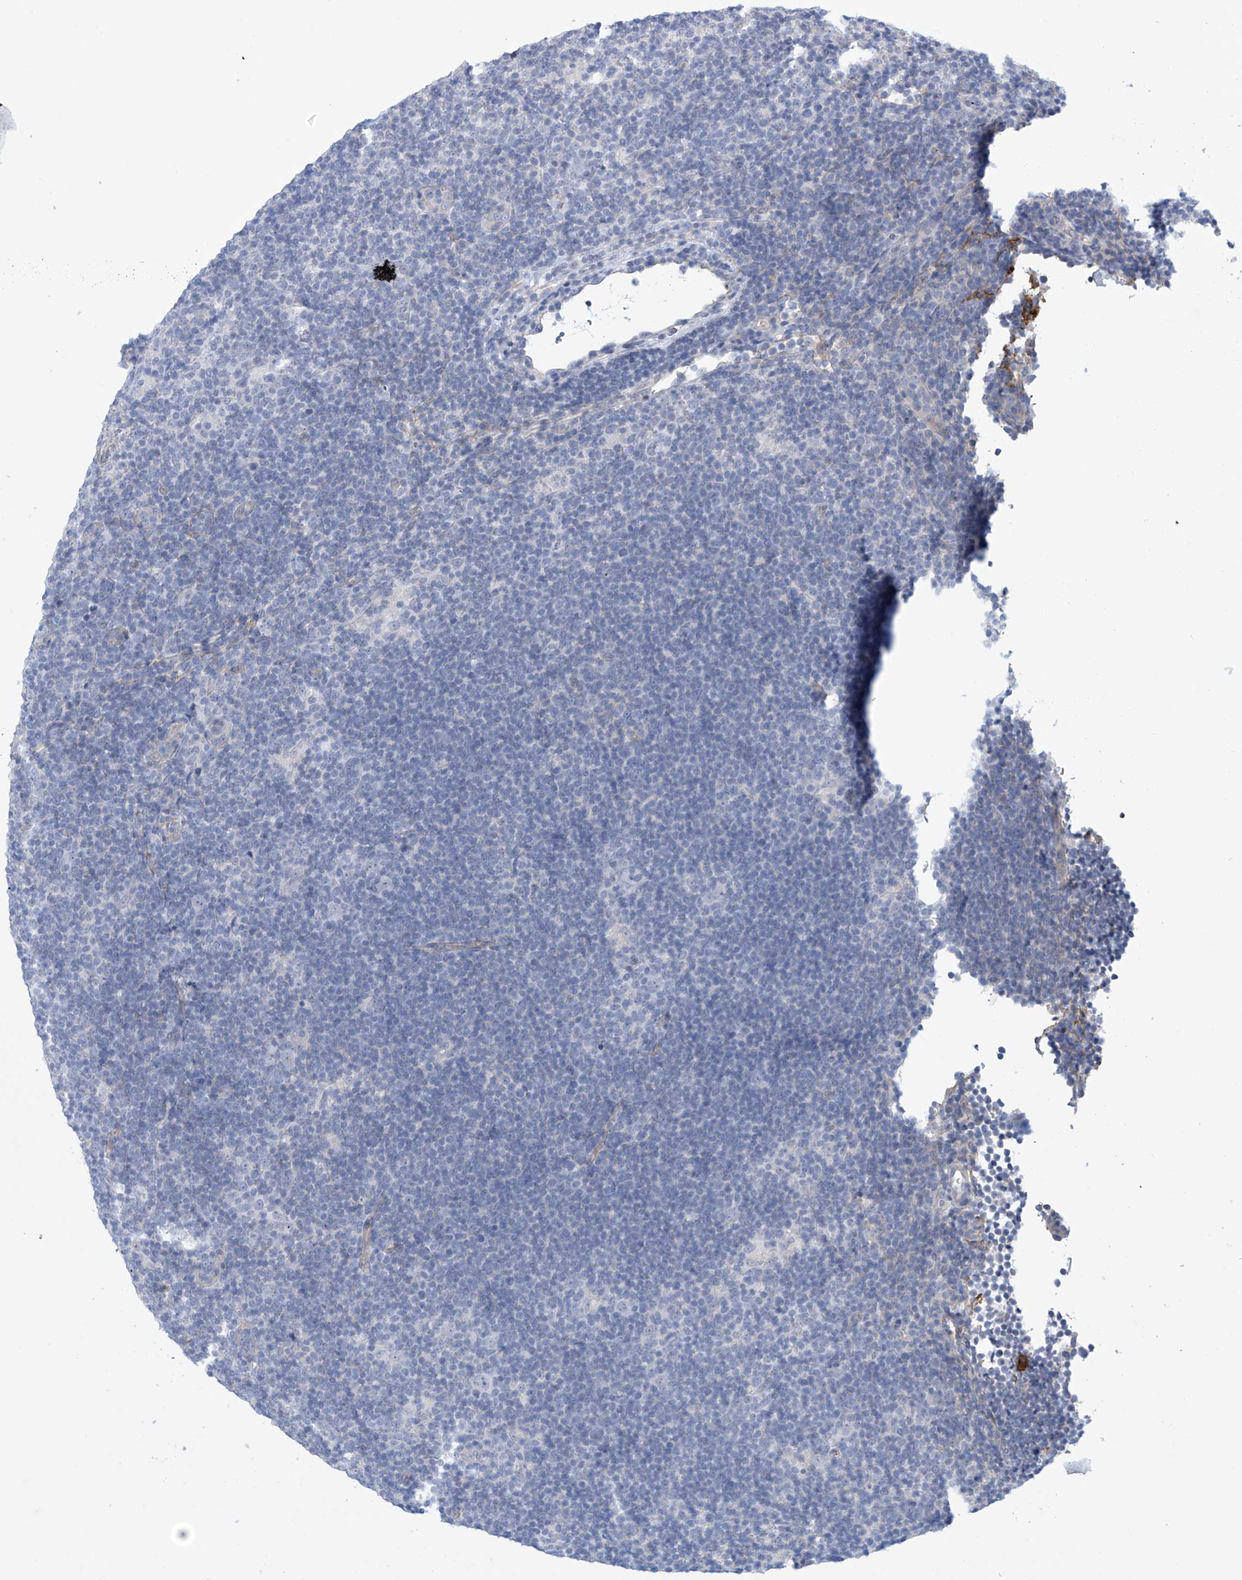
{"staining": {"intensity": "negative", "quantity": "none", "location": "none"}, "tissue": "lymphoma", "cell_type": "Tumor cells", "image_type": "cancer", "snomed": [{"axis": "morphology", "description": "Hodgkin's disease, NOS"}, {"axis": "topography", "description": "Lymph node"}], "caption": "DAB (3,3'-diaminobenzidine) immunohistochemical staining of human lymphoma demonstrates no significant staining in tumor cells.", "gene": "ABHD13", "patient": {"sex": "female", "age": 57}}